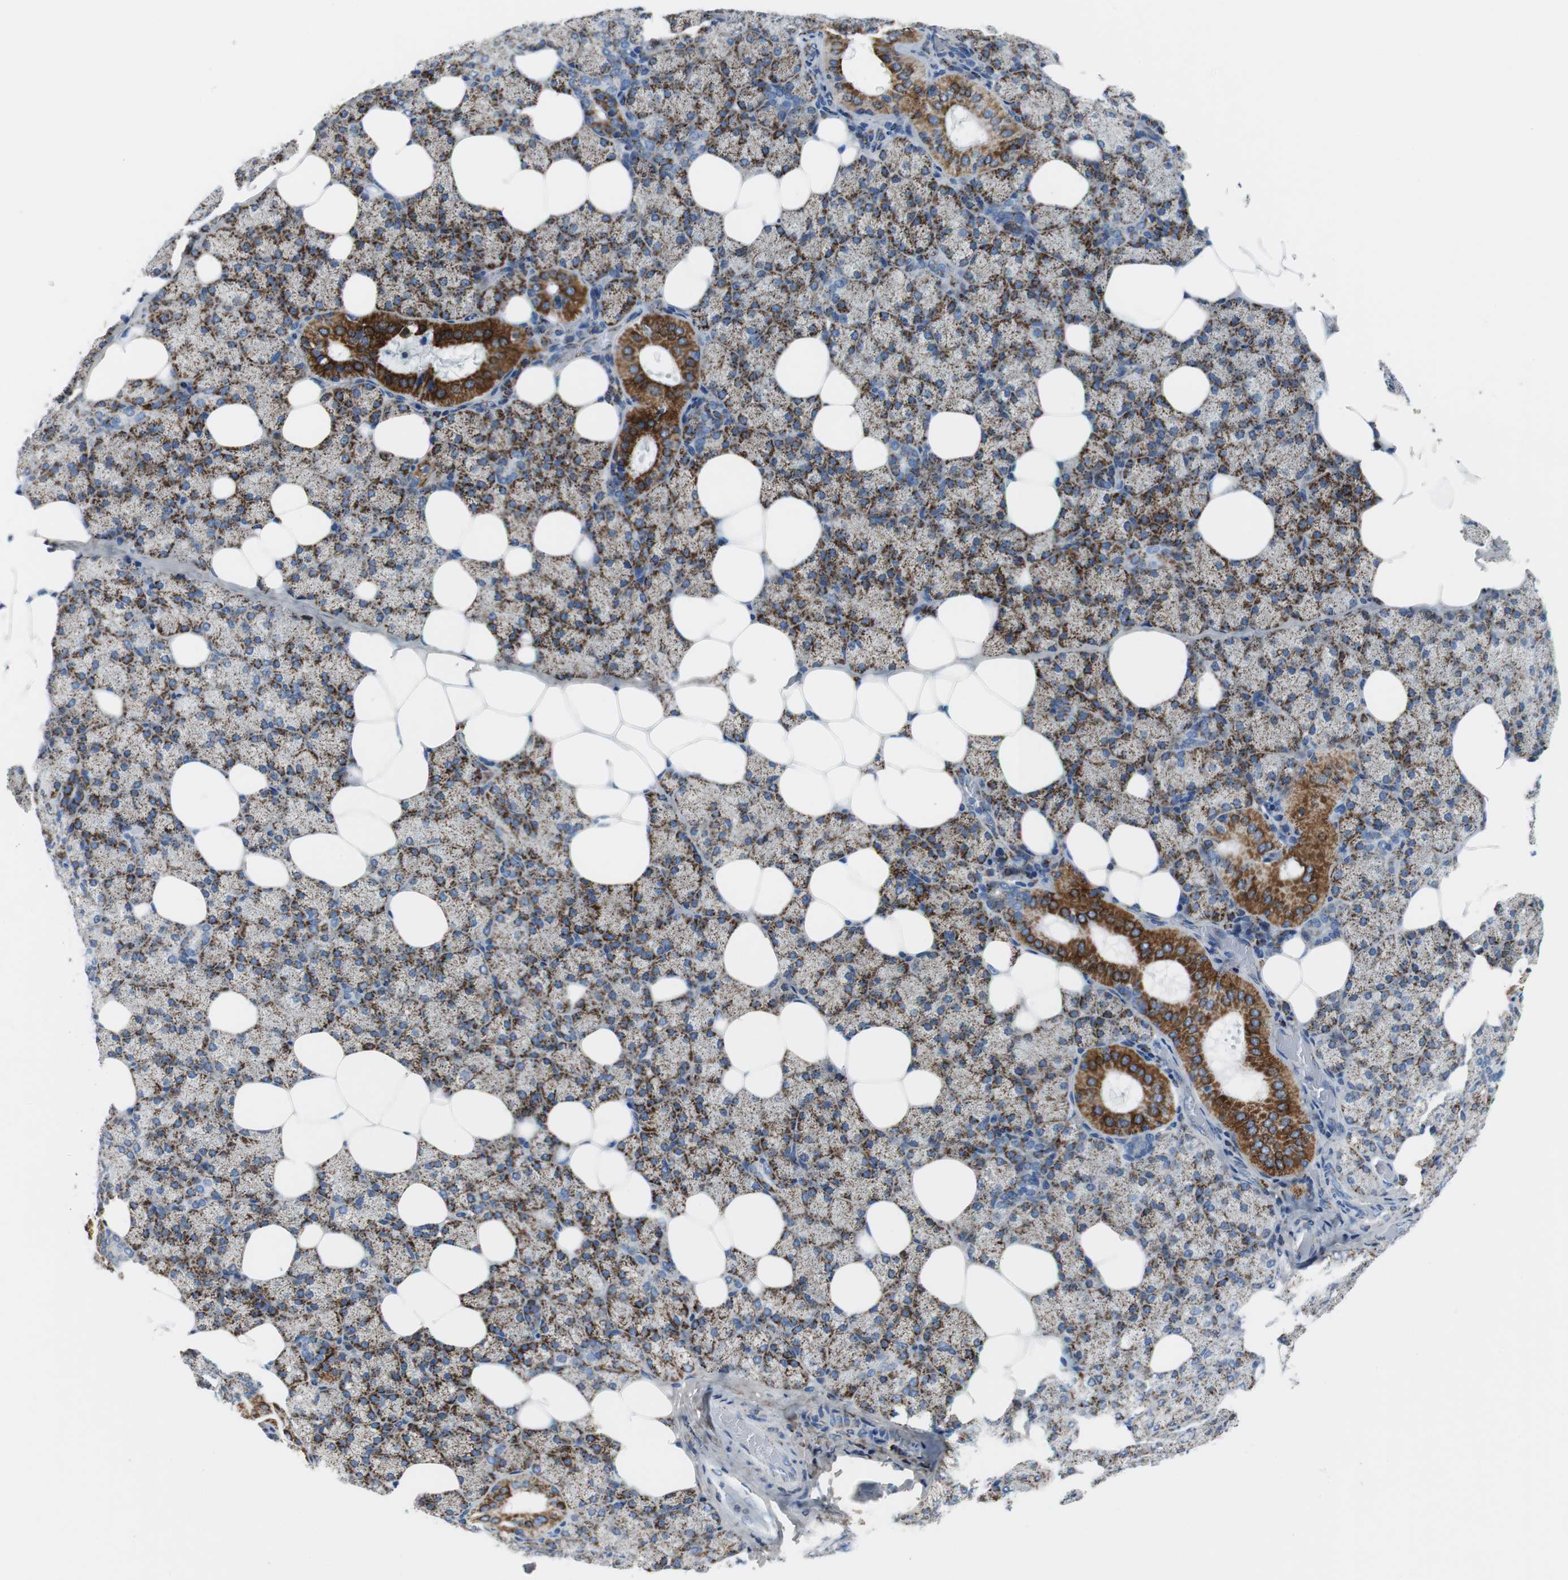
{"staining": {"intensity": "strong", "quantity": ">75%", "location": "cytoplasmic/membranous"}, "tissue": "salivary gland", "cell_type": "Glandular cells", "image_type": "normal", "snomed": [{"axis": "morphology", "description": "Normal tissue, NOS"}, {"axis": "topography", "description": "Lymph node"}, {"axis": "topography", "description": "Salivary gland"}], "caption": "A brown stain highlights strong cytoplasmic/membranous staining of a protein in glandular cells of normal salivary gland. The protein of interest is shown in brown color, while the nuclei are stained blue.", "gene": "C1QTNF7", "patient": {"sex": "male", "age": 8}}